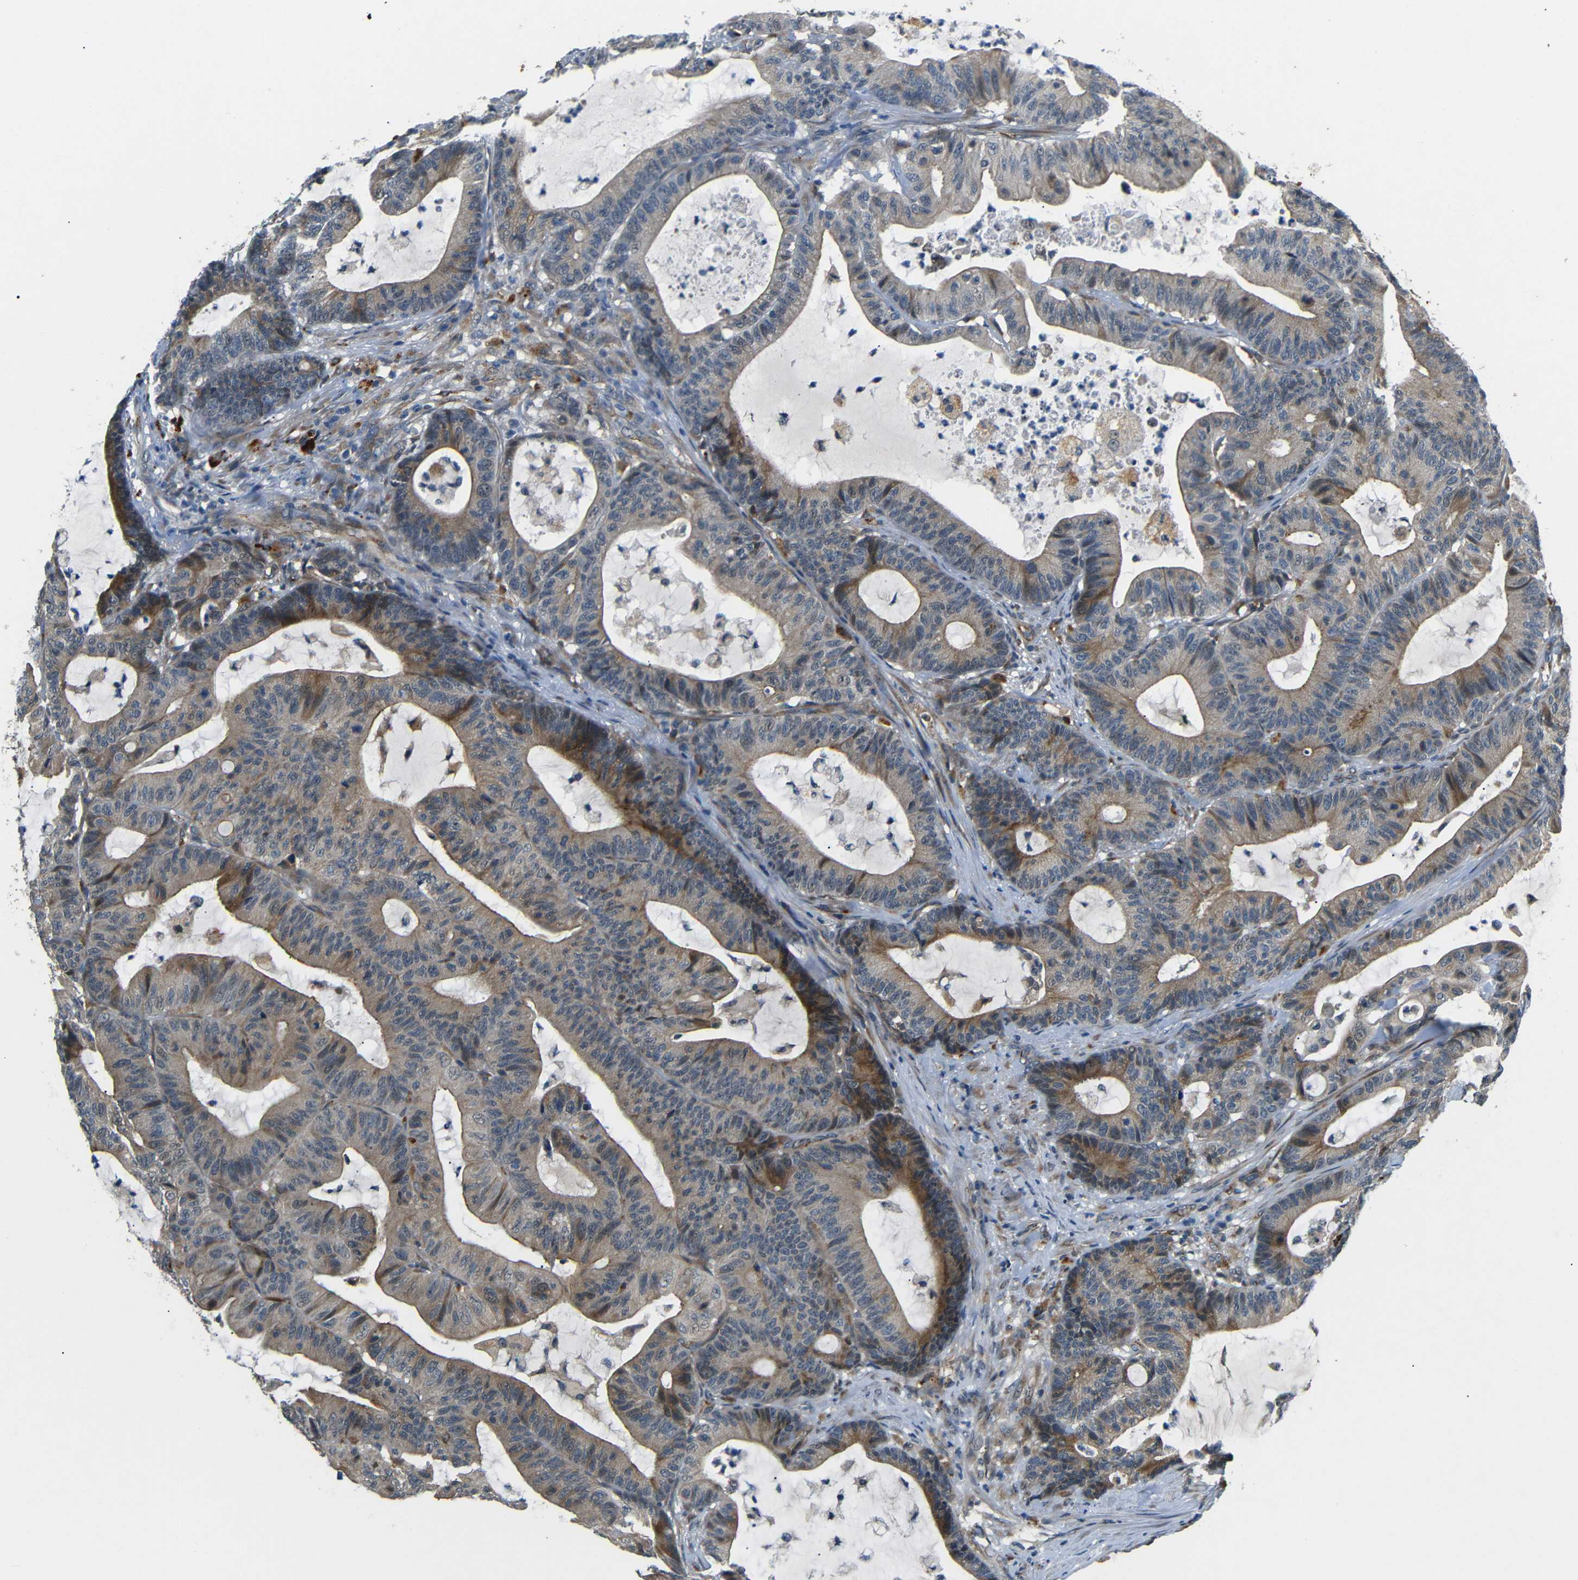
{"staining": {"intensity": "weak", "quantity": ">75%", "location": "cytoplasmic/membranous"}, "tissue": "colorectal cancer", "cell_type": "Tumor cells", "image_type": "cancer", "snomed": [{"axis": "morphology", "description": "Adenocarcinoma, NOS"}, {"axis": "topography", "description": "Colon"}], "caption": "Immunohistochemical staining of human colorectal adenocarcinoma shows low levels of weak cytoplasmic/membranous protein positivity in approximately >75% of tumor cells.", "gene": "ATP7A", "patient": {"sex": "female", "age": 84}}